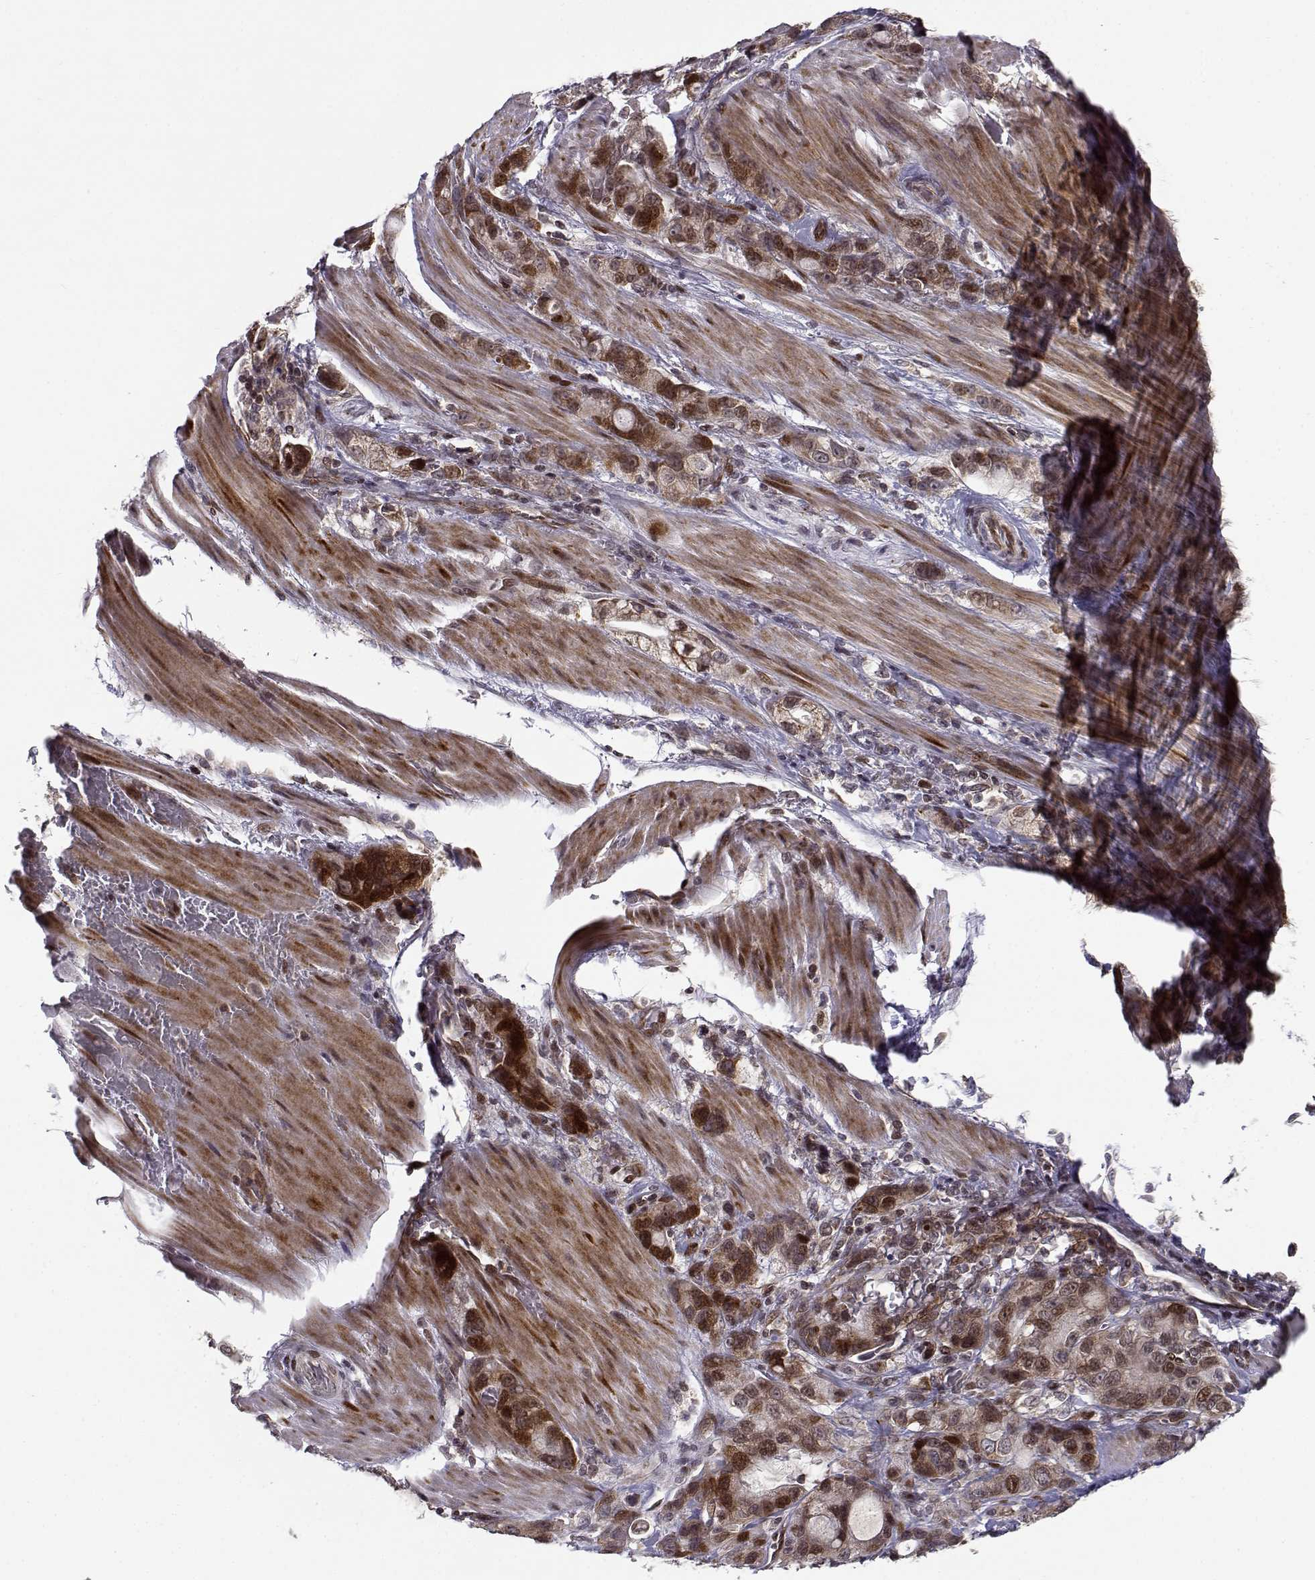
{"staining": {"intensity": "strong", "quantity": "<25%", "location": "cytoplasmic/membranous"}, "tissue": "stomach cancer", "cell_type": "Tumor cells", "image_type": "cancer", "snomed": [{"axis": "morphology", "description": "Adenocarcinoma, NOS"}, {"axis": "topography", "description": "Stomach"}], "caption": "This photomicrograph reveals immunohistochemistry (IHC) staining of human adenocarcinoma (stomach), with medium strong cytoplasmic/membranous staining in approximately <25% of tumor cells.", "gene": "RPL31", "patient": {"sex": "male", "age": 63}}